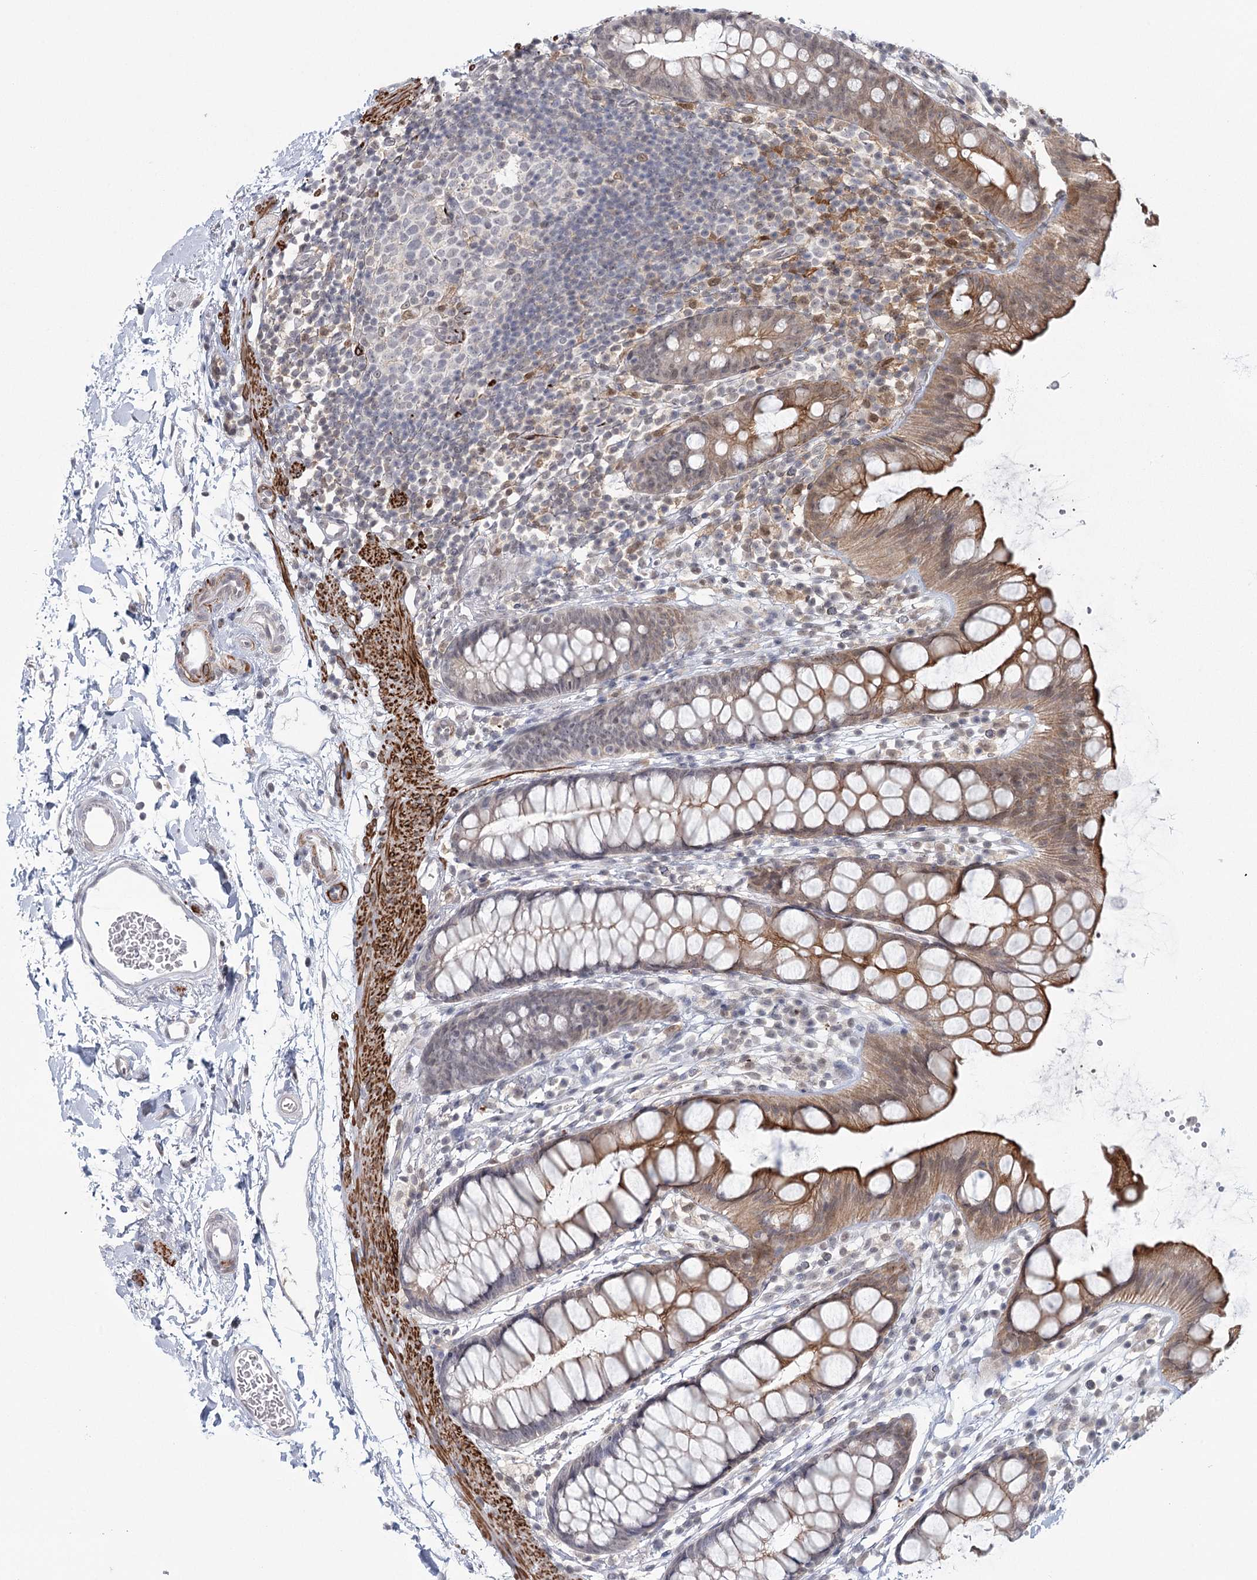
{"staining": {"intensity": "moderate", "quantity": "25%-75%", "location": "cytoplasmic/membranous"}, "tissue": "rectum", "cell_type": "Glandular cells", "image_type": "normal", "snomed": [{"axis": "morphology", "description": "Normal tissue, NOS"}, {"axis": "topography", "description": "Rectum"}], "caption": "This is an image of immunohistochemistry staining of unremarkable rectum, which shows moderate staining in the cytoplasmic/membranous of glandular cells.", "gene": "TMEM70", "patient": {"sex": "female", "age": 65}}